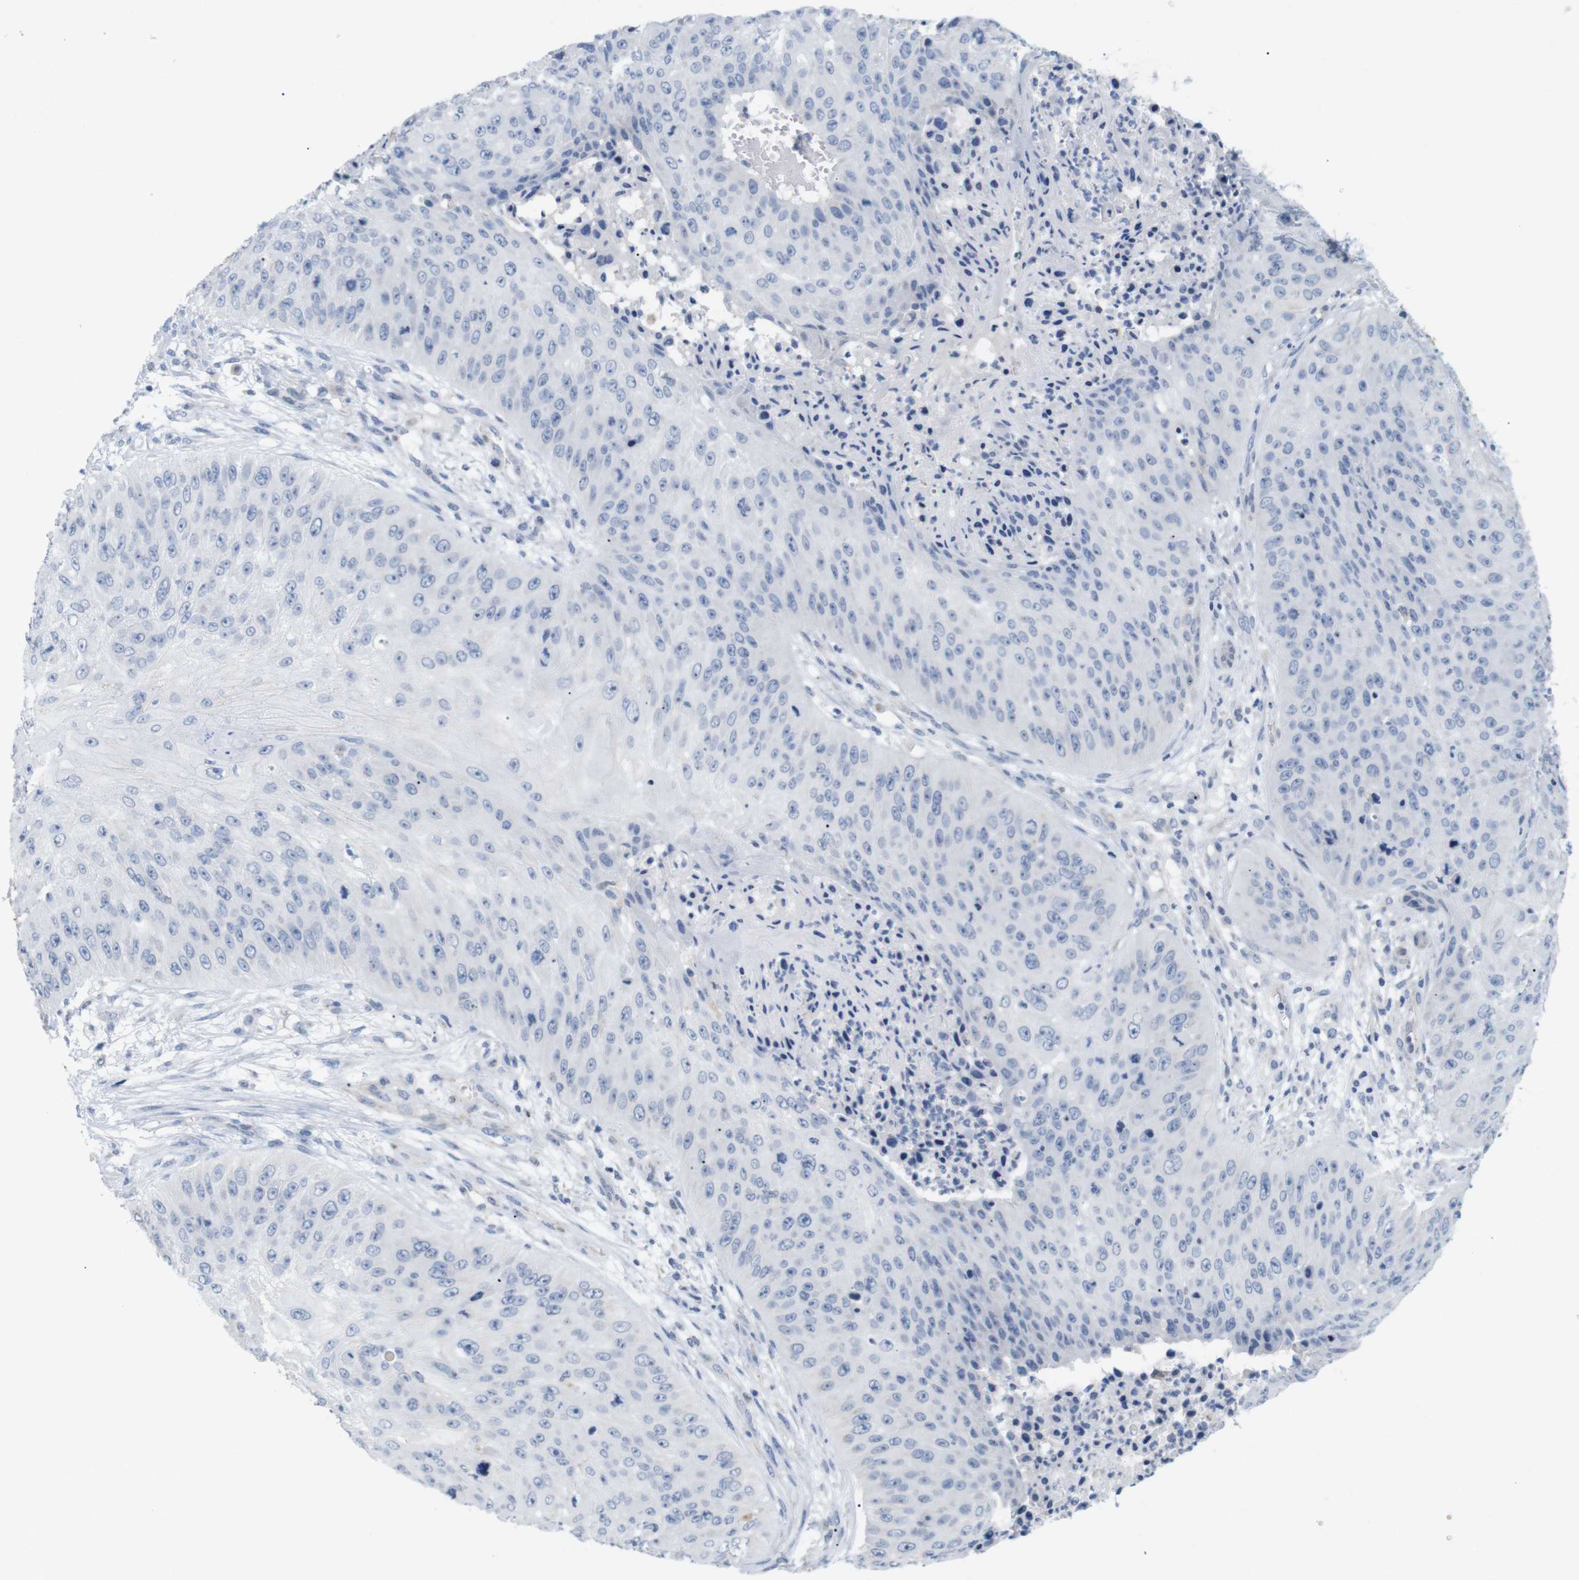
{"staining": {"intensity": "negative", "quantity": "none", "location": "none"}, "tissue": "skin cancer", "cell_type": "Tumor cells", "image_type": "cancer", "snomed": [{"axis": "morphology", "description": "Squamous cell carcinoma, NOS"}, {"axis": "topography", "description": "Skin"}], "caption": "Immunohistochemistry photomicrograph of human skin squamous cell carcinoma stained for a protein (brown), which demonstrates no expression in tumor cells.", "gene": "ITPR1", "patient": {"sex": "female", "age": 80}}